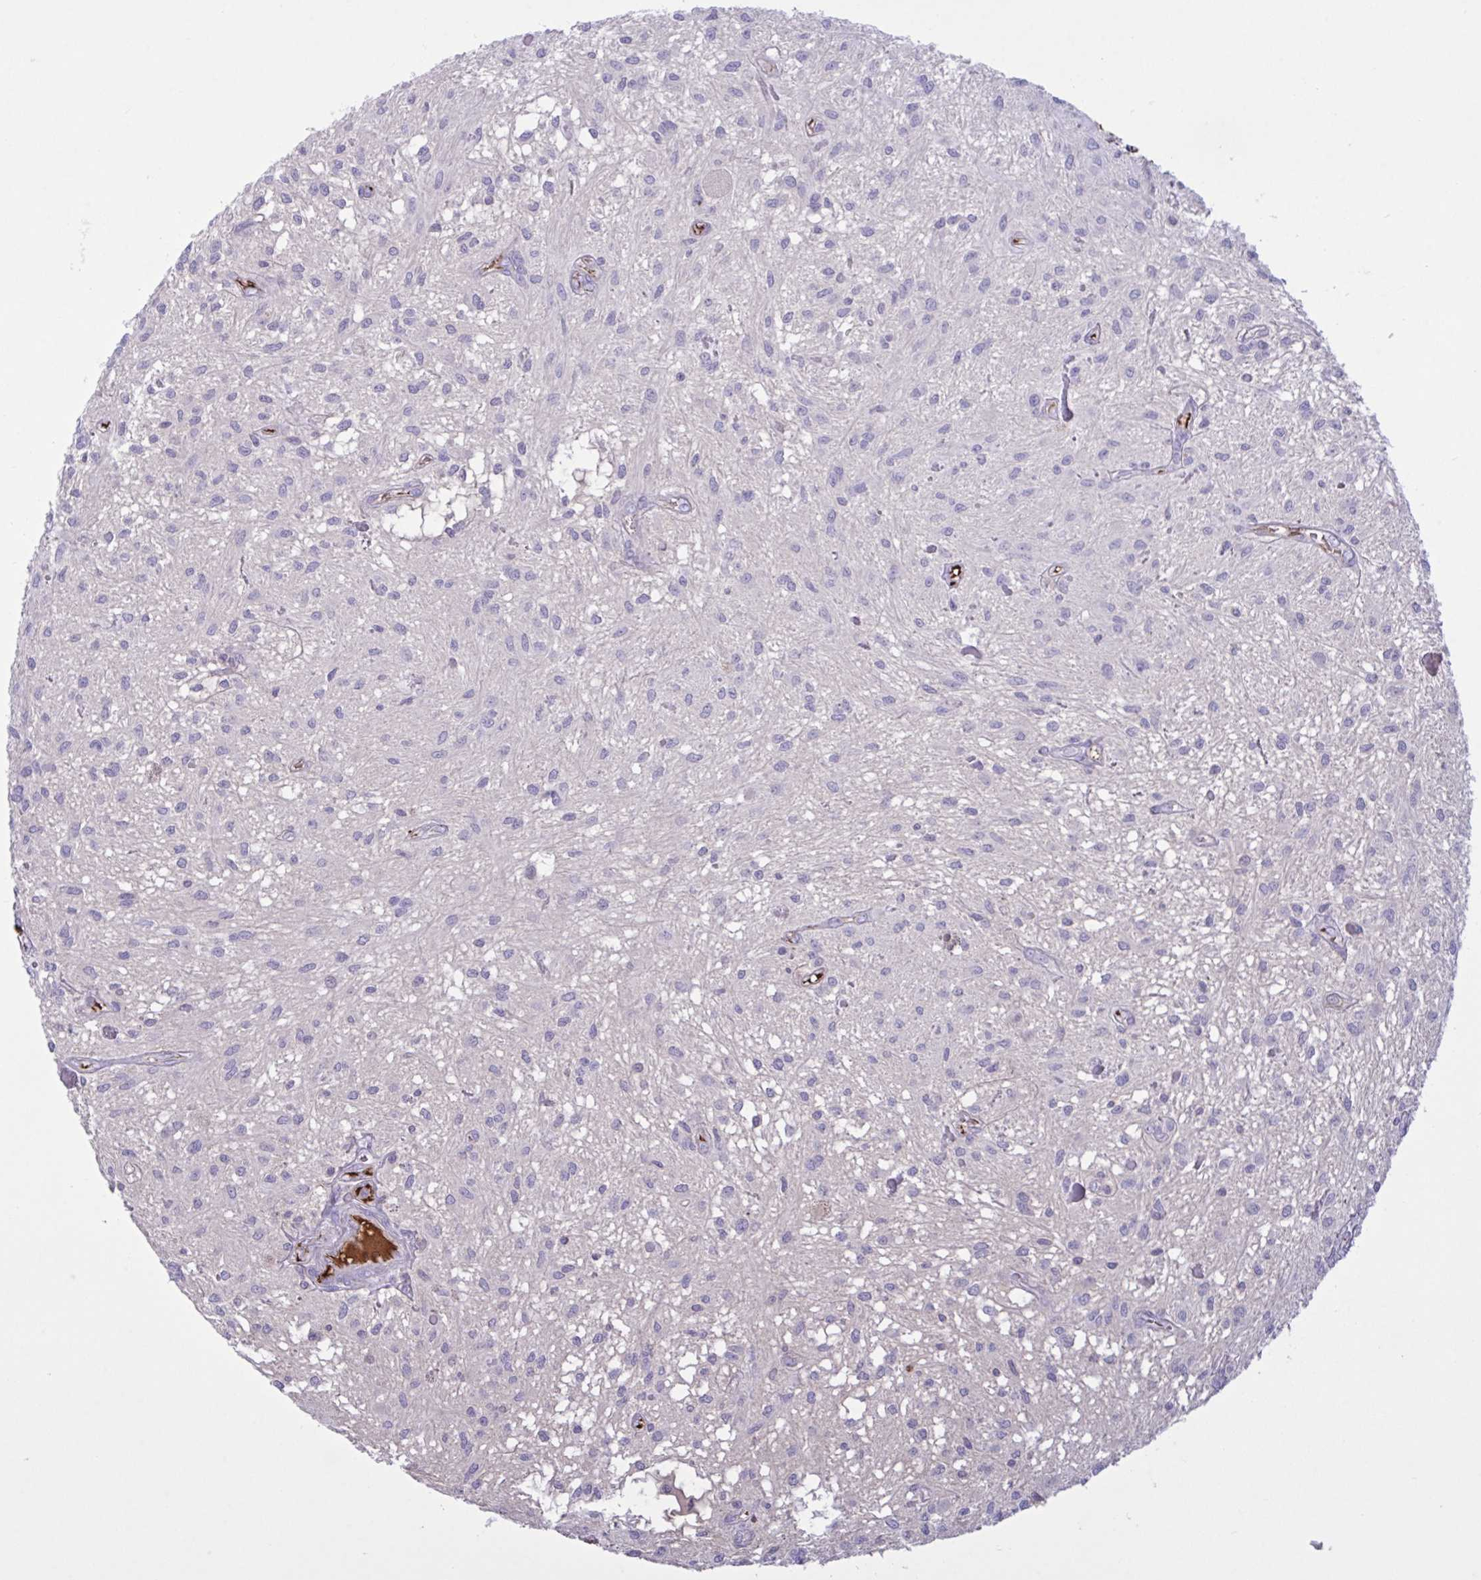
{"staining": {"intensity": "negative", "quantity": "none", "location": "none"}, "tissue": "glioma", "cell_type": "Tumor cells", "image_type": "cancer", "snomed": [{"axis": "morphology", "description": "Glioma, malignant, Low grade"}, {"axis": "topography", "description": "Cerebellum"}], "caption": "An IHC histopathology image of malignant low-grade glioma is shown. There is no staining in tumor cells of malignant low-grade glioma.", "gene": "IL1R1", "patient": {"sex": "female", "age": 14}}